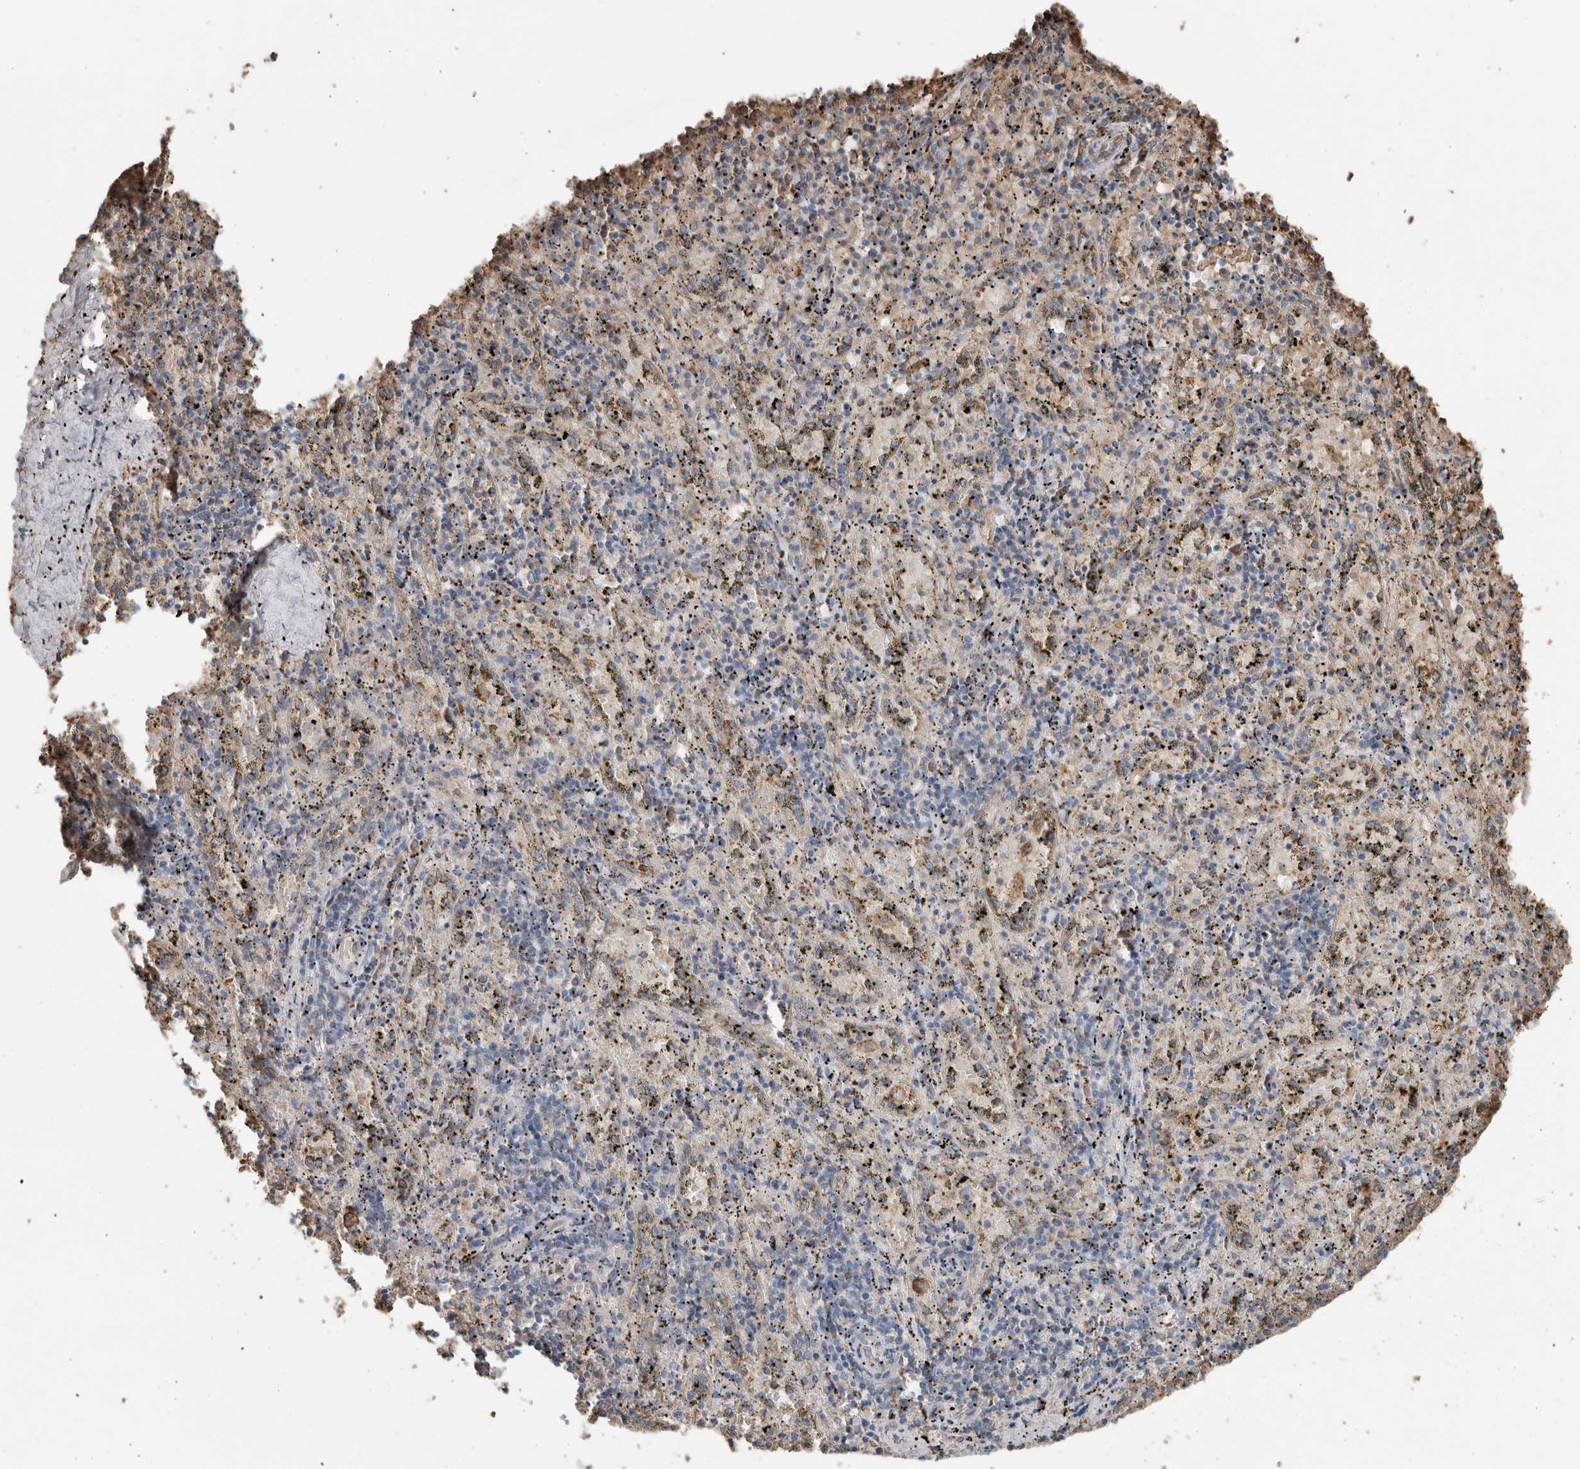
{"staining": {"intensity": "moderate", "quantity": "<25%", "location": "cytoplasmic/membranous"}, "tissue": "spleen", "cell_type": "Cells in red pulp", "image_type": "normal", "snomed": [{"axis": "morphology", "description": "Normal tissue, NOS"}, {"axis": "topography", "description": "Spleen"}], "caption": "Protein expression analysis of normal spleen displays moderate cytoplasmic/membranous staining in about <25% of cells in red pulp.", "gene": "USP34", "patient": {"sex": "male", "age": 11}}